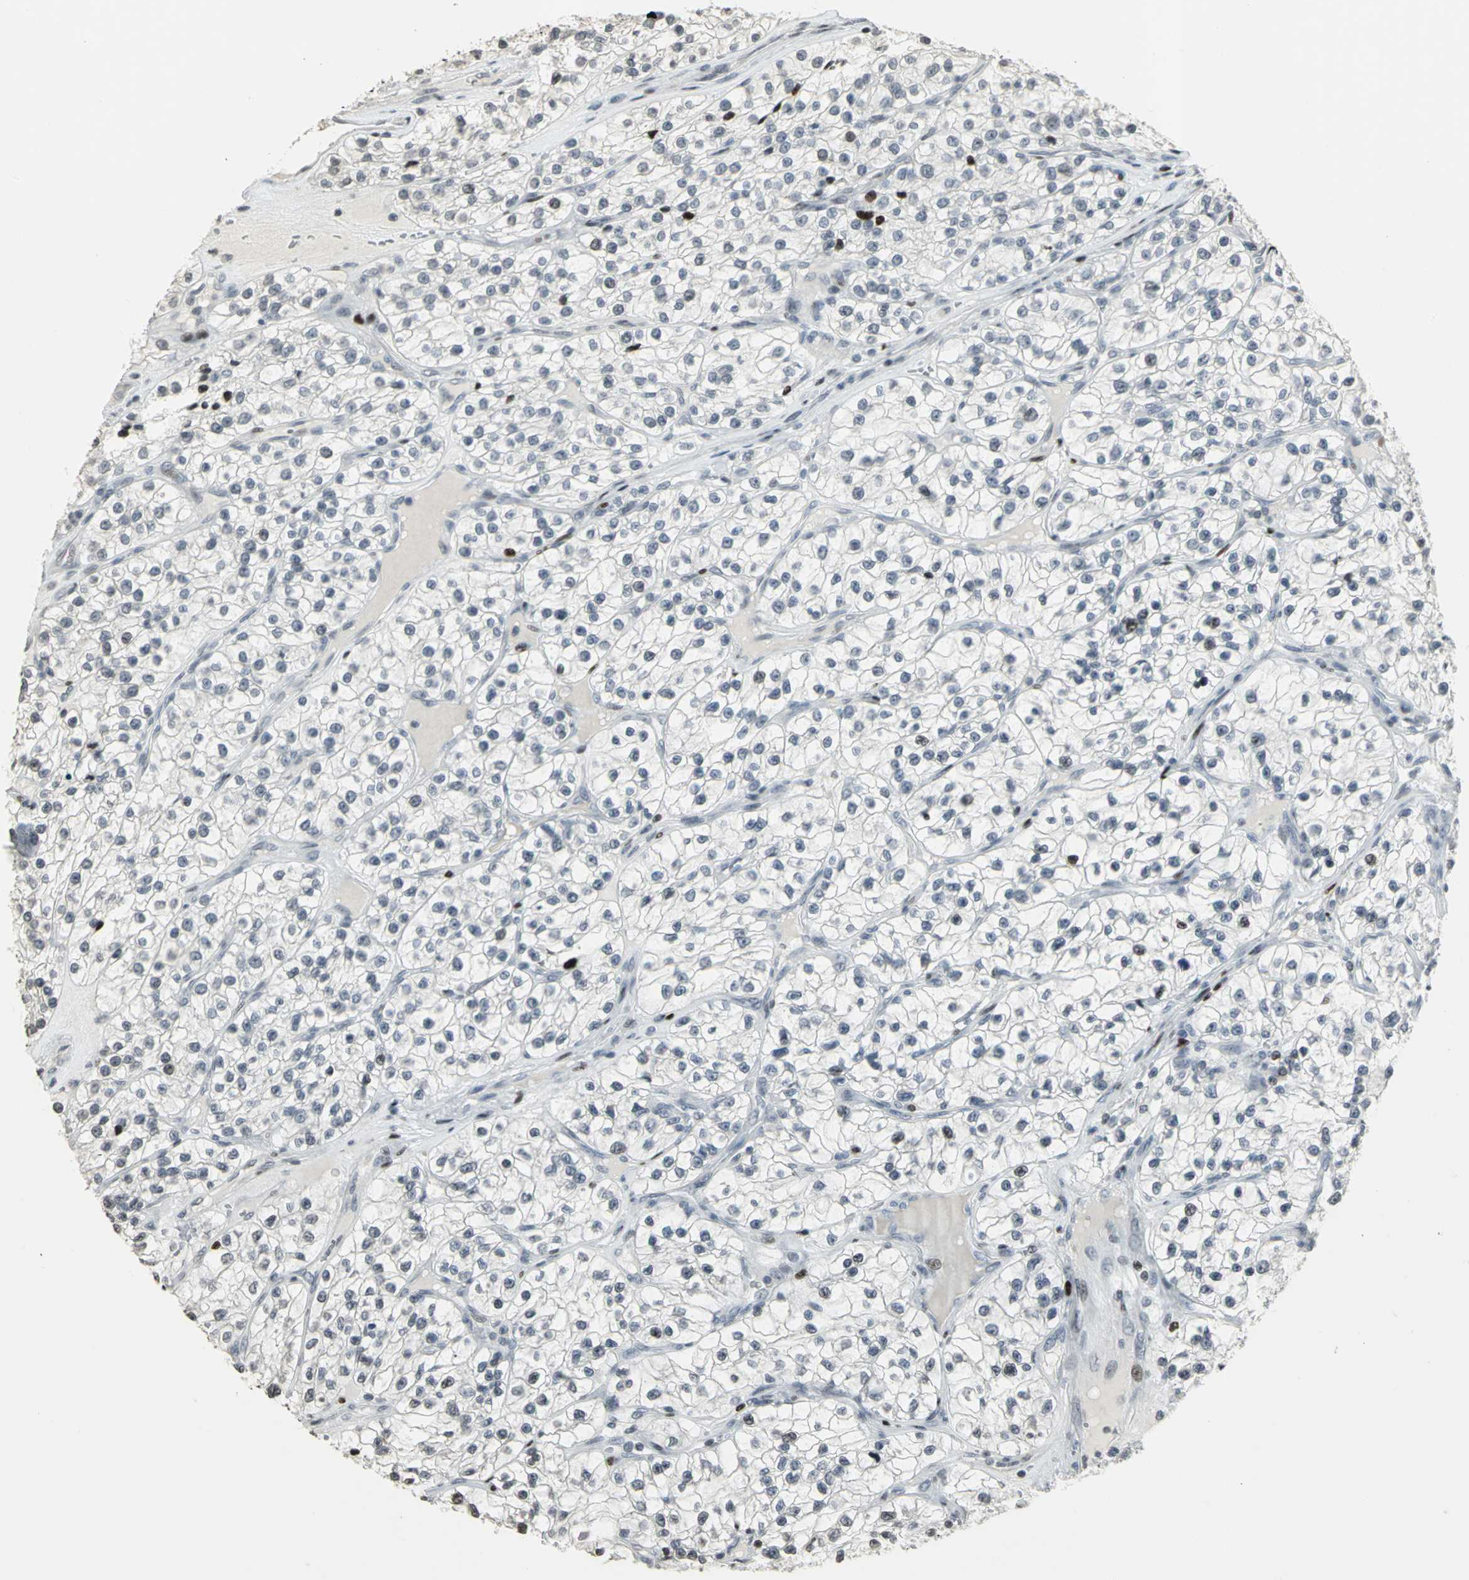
{"staining": {"intensity": "moderate", "quantity": "<25%", "location": "nuclear"}, "tissue": "renal cancer", "cell_type": "Tumor cells", "image_type": "cancer", "snomed": [{"axis": "morphology", "description": "Adenocarcinoma, NOS"}, {"axis": "topography", "description": "Kidney"}], "caption": "Renal cancer was stained to show a protein in brown. There is low levels of moderate nuclear positivity in approximately <25% of tumor cells. The staining is performed using DAB (3,3'-diaminobenzidine) brown chromogen to label protein expression. The nuclei are counter-stained blue using hematoxylin.", "gene": "KDM1A", "patient": {"sex": "female", "age": 57}}